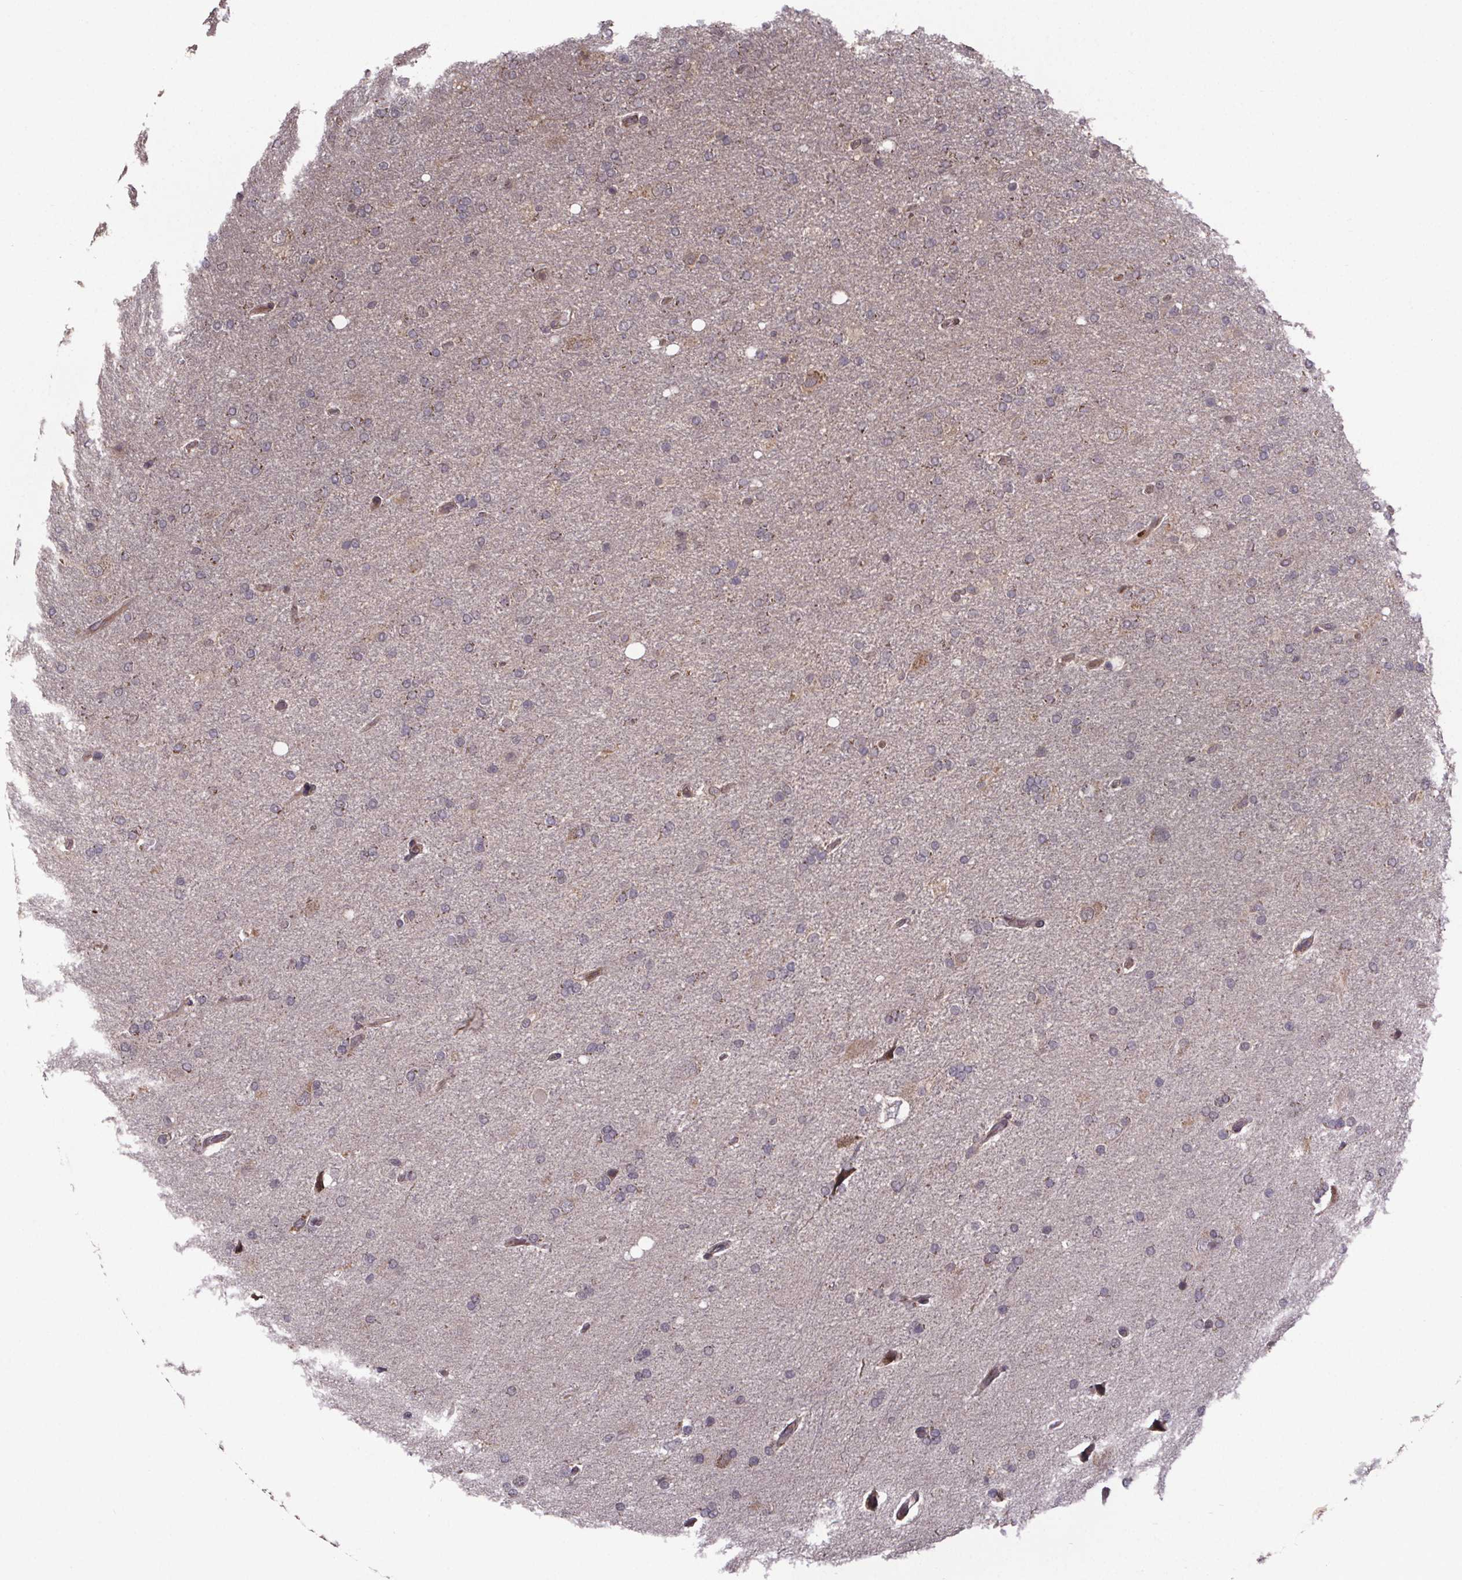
{"staining": {"intensity": "weak", "quantity": "<25%", "location": "cytoplasmic/membranous"}, "tissue": "glioma", "cell_type": "Tumor cells", "image_type": "cancer", "snomed": [{"axis": "morphology", "description": "Glioma, malignant, High grade"}, {"axis": "topography", "description": "Cerebral cortex"}], "caption": "An immunohistochemistry image of glioma is shown. There is no staining in tumor cells of glioma. (DAB (3,3'-diaminobenzidine) IHC, high magnification).", "gene": "SAT1", "patient": {"sex": "male", "age": 70}}